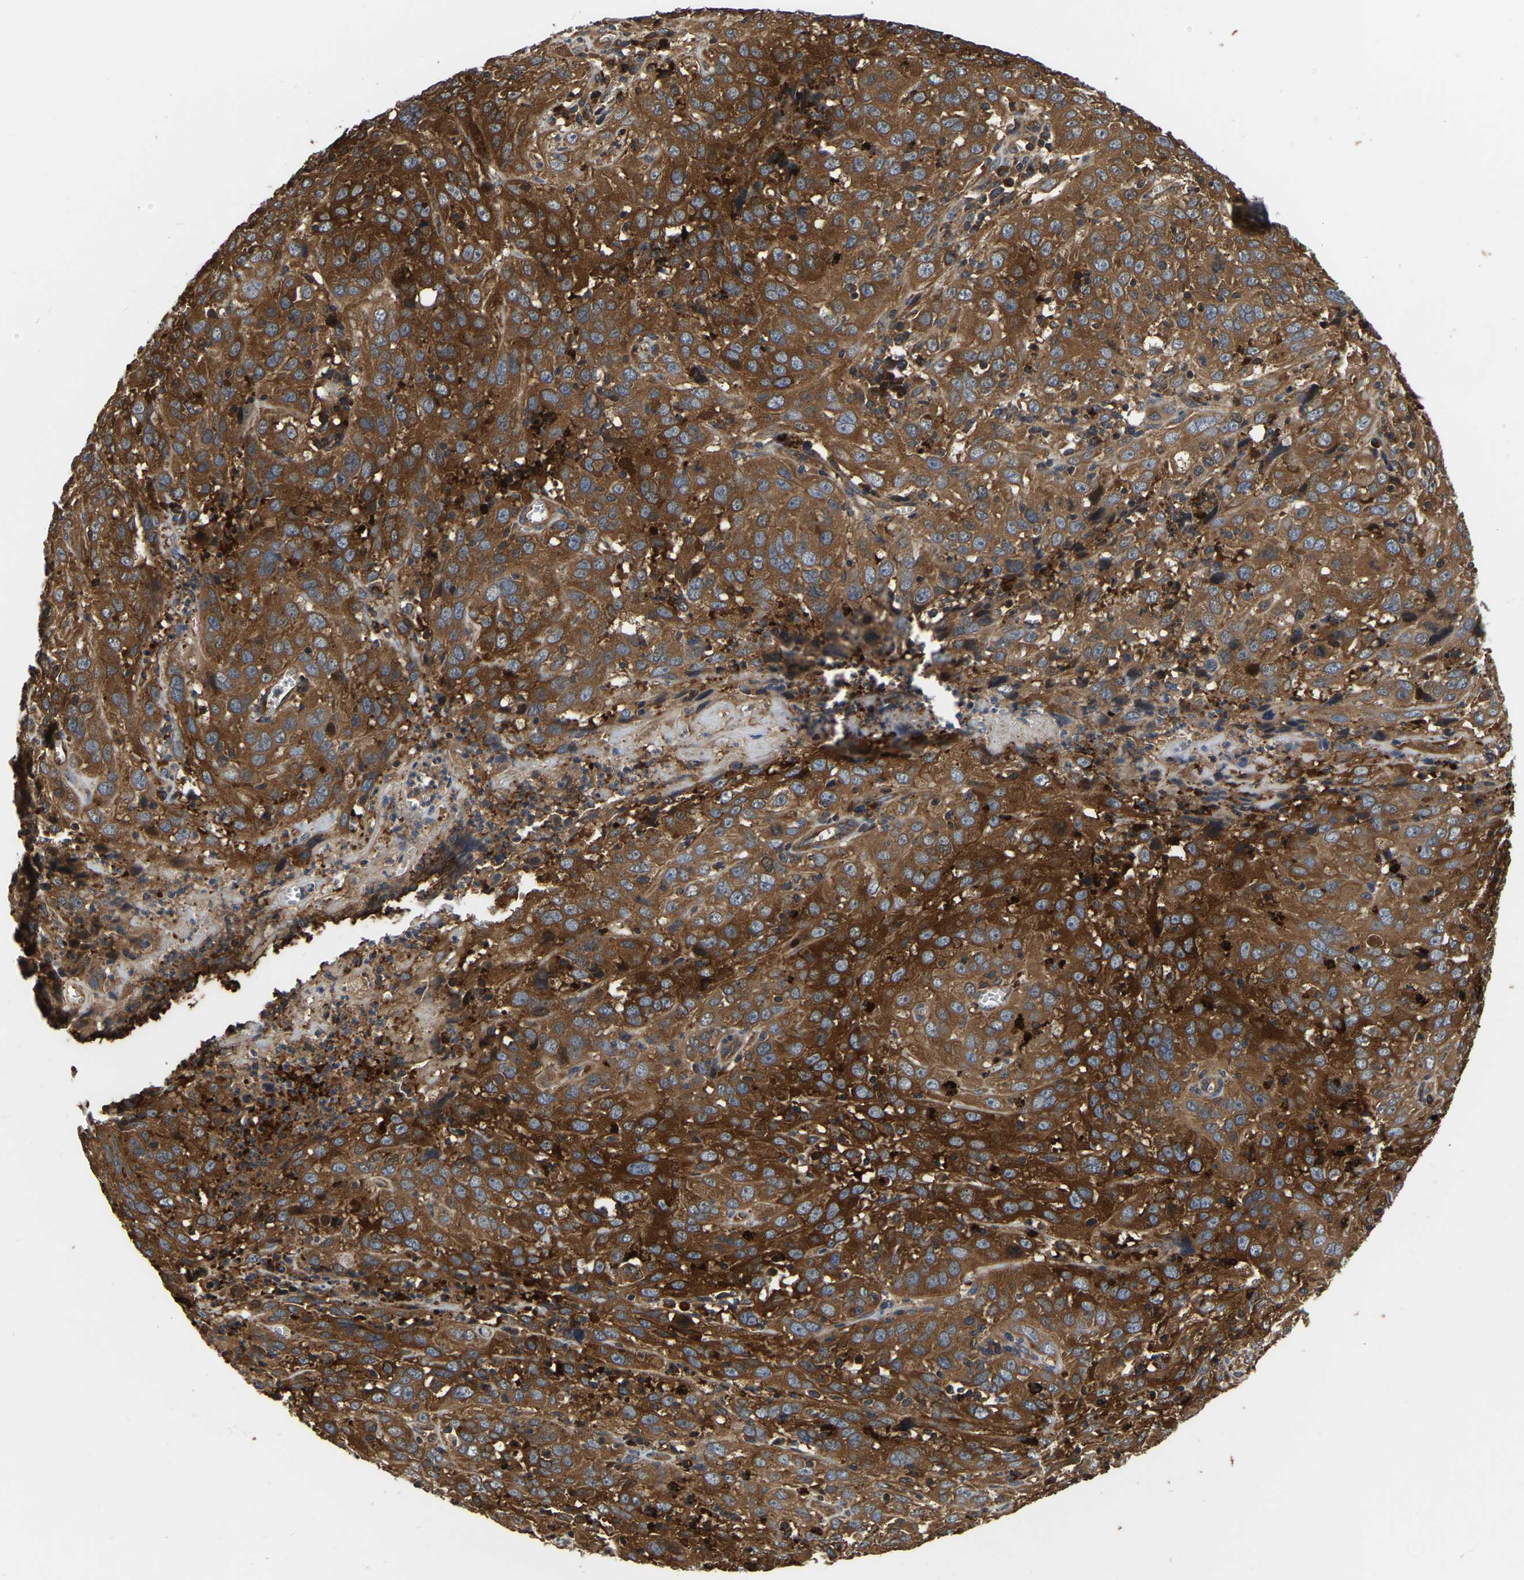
{"staining": {"intensity": "strong", "quantity": ">75%", "location": "cytoplasmic/membranous"}, "tissue": "cervical cancer", "cell_type": "Tumor cells", "image_type": "cancer", "snomed": [{"axis": "morphology", "description": "Squamous cell carcinoma, NOS"}, {"axis": "topography", "description": "Cervix"}], "caption": "Protein expression analysis of cervical cancer exhibits strong cytoplasmic/membranous expression in about >75% of tumor cells.", "gene": "GARS1", "patient": {"sex": "female", "age": 32}}